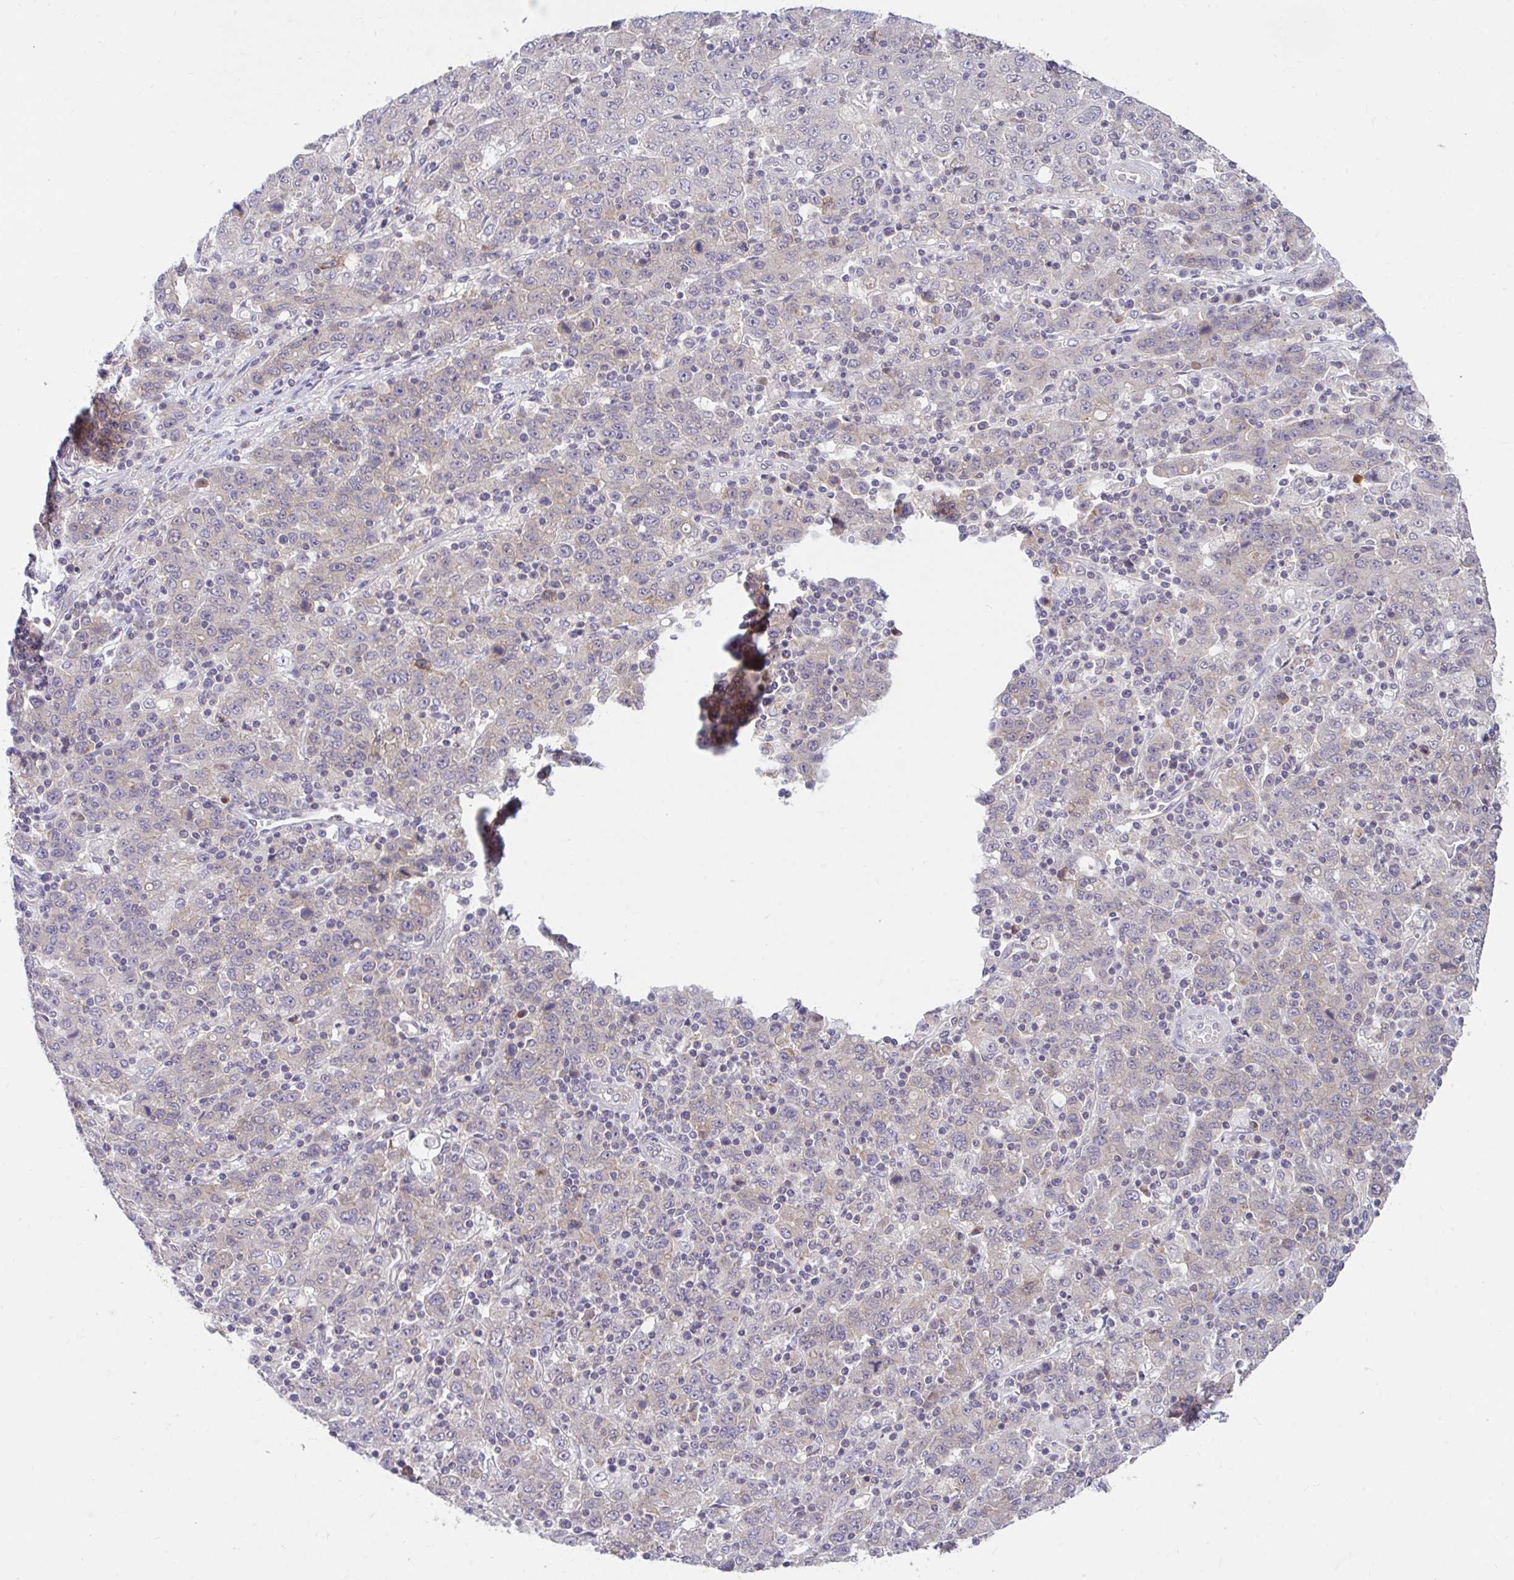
{"staining": {"intensity": "weak", "quantity": "<25%", "location": "cytoplasmic/membranous"}, "tissue": "stomach cancer", "cell_type": "Tumor cells", "image_type": "cancer", "snomed": [{"axis": "morphology", "description": "Adenocarcinoma, NOS"}, {"axis": "topography", "description": "Stomach, upper"}], "caption": "Tumor cells show no significant positivity in stomach adenocarcinoma. Nuclei are stained in blue.", "gene": "RALBP1", "patient": {"sex": "male", "age": 69}}